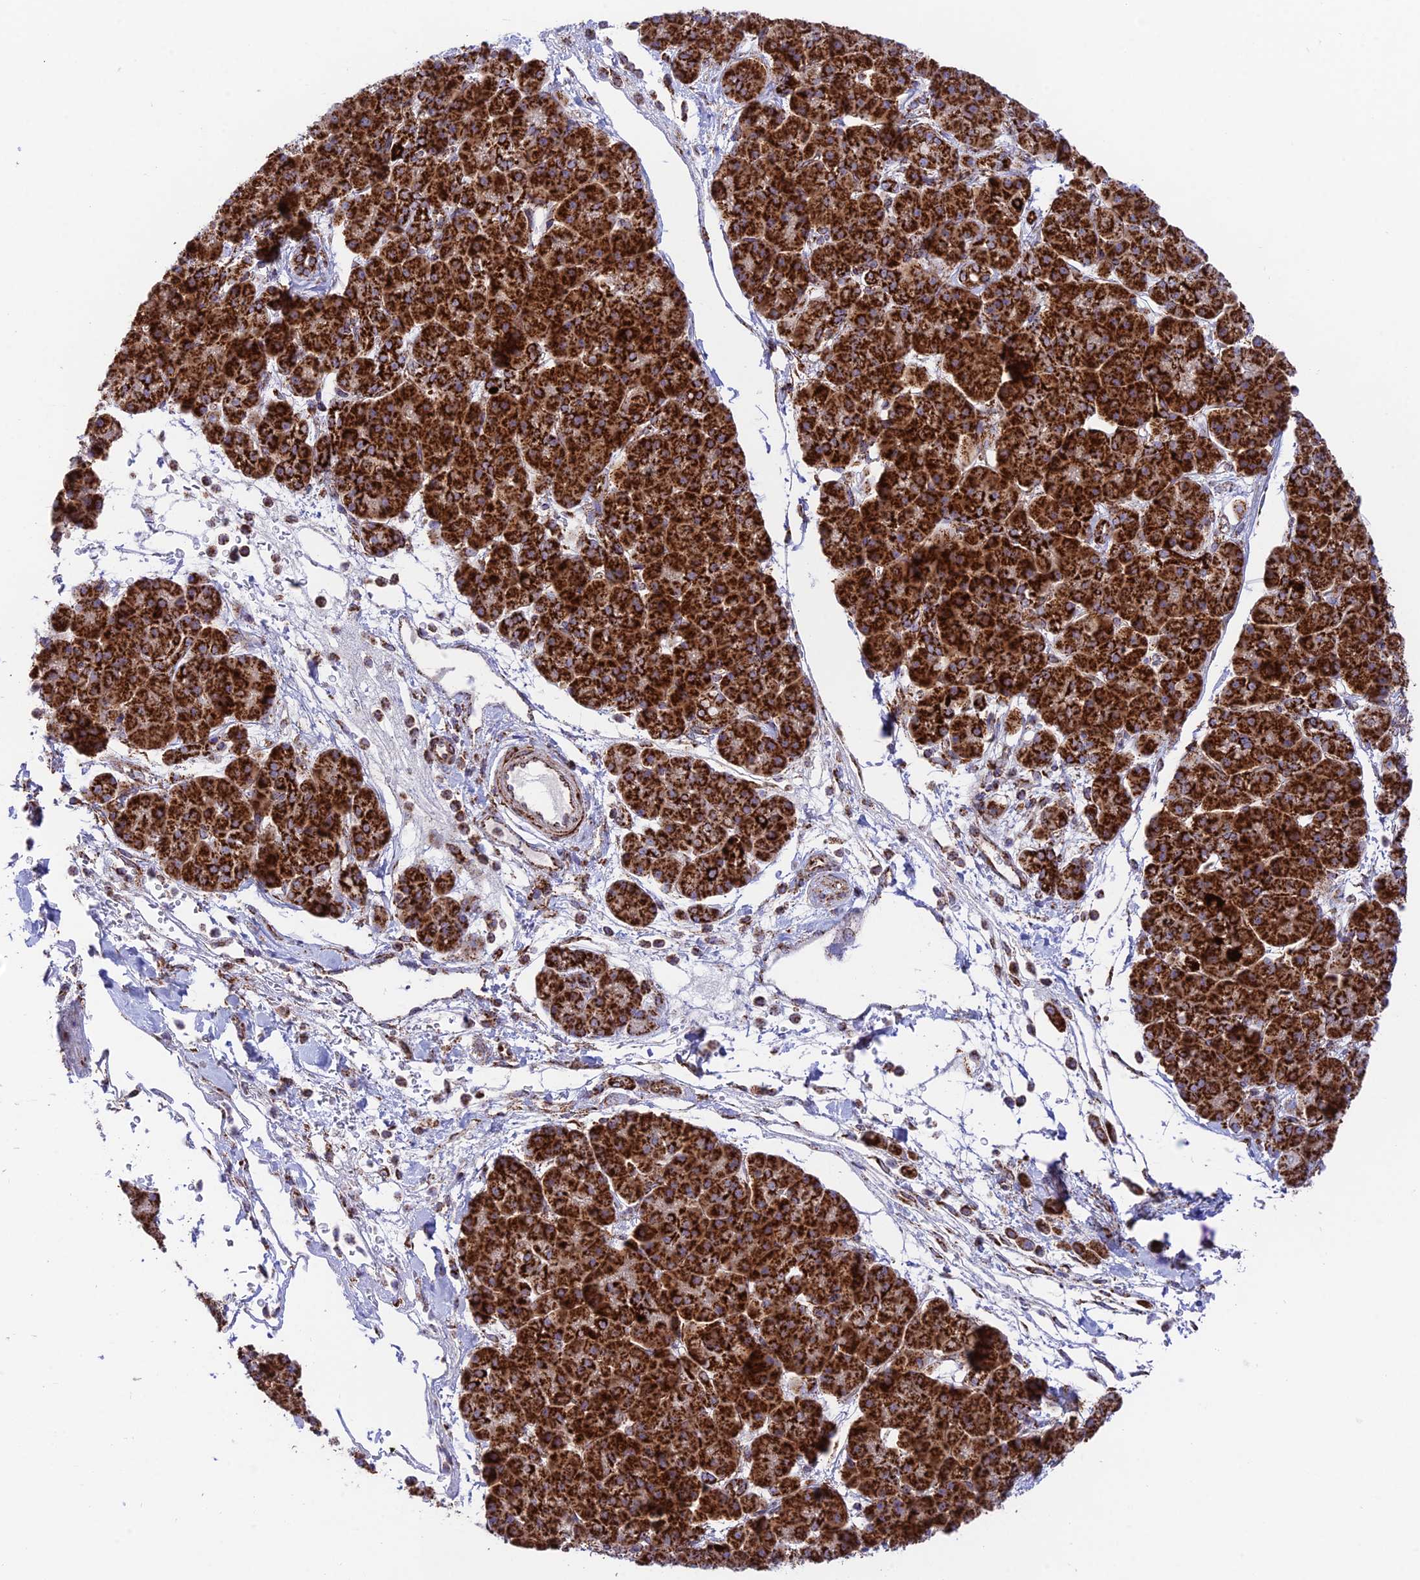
{"staining": {"intensity": "strong", "quantity": ">75%", "location": "cytoplasmic/membranous"}, "tissue": "pancreatic cancer", "cell_type": "Tumor cells", "image_type": "cancer", "snomed": [{"axis": "morphology", "description": "Normal tissue, NOS"}, {"axis": "morphology", "description": "Adenocarcinoma, NOS"}, {"axis": "topography", "description": "Pancreas"}], "caption": "Protein expression analysis of human pancreatic cancer reveals strong cytoplasmic/membranous expression in approximately >75% of tumor cells. The staining was performed using DAB (3,3'-diaminobenzidine) to visualize the protein expression in brown, while the nuclei were stained in blue with hematoxylin (Magnification: 20x).", "gene": "CHCHD3", "patient": {"sex": "female", "age": 64}}